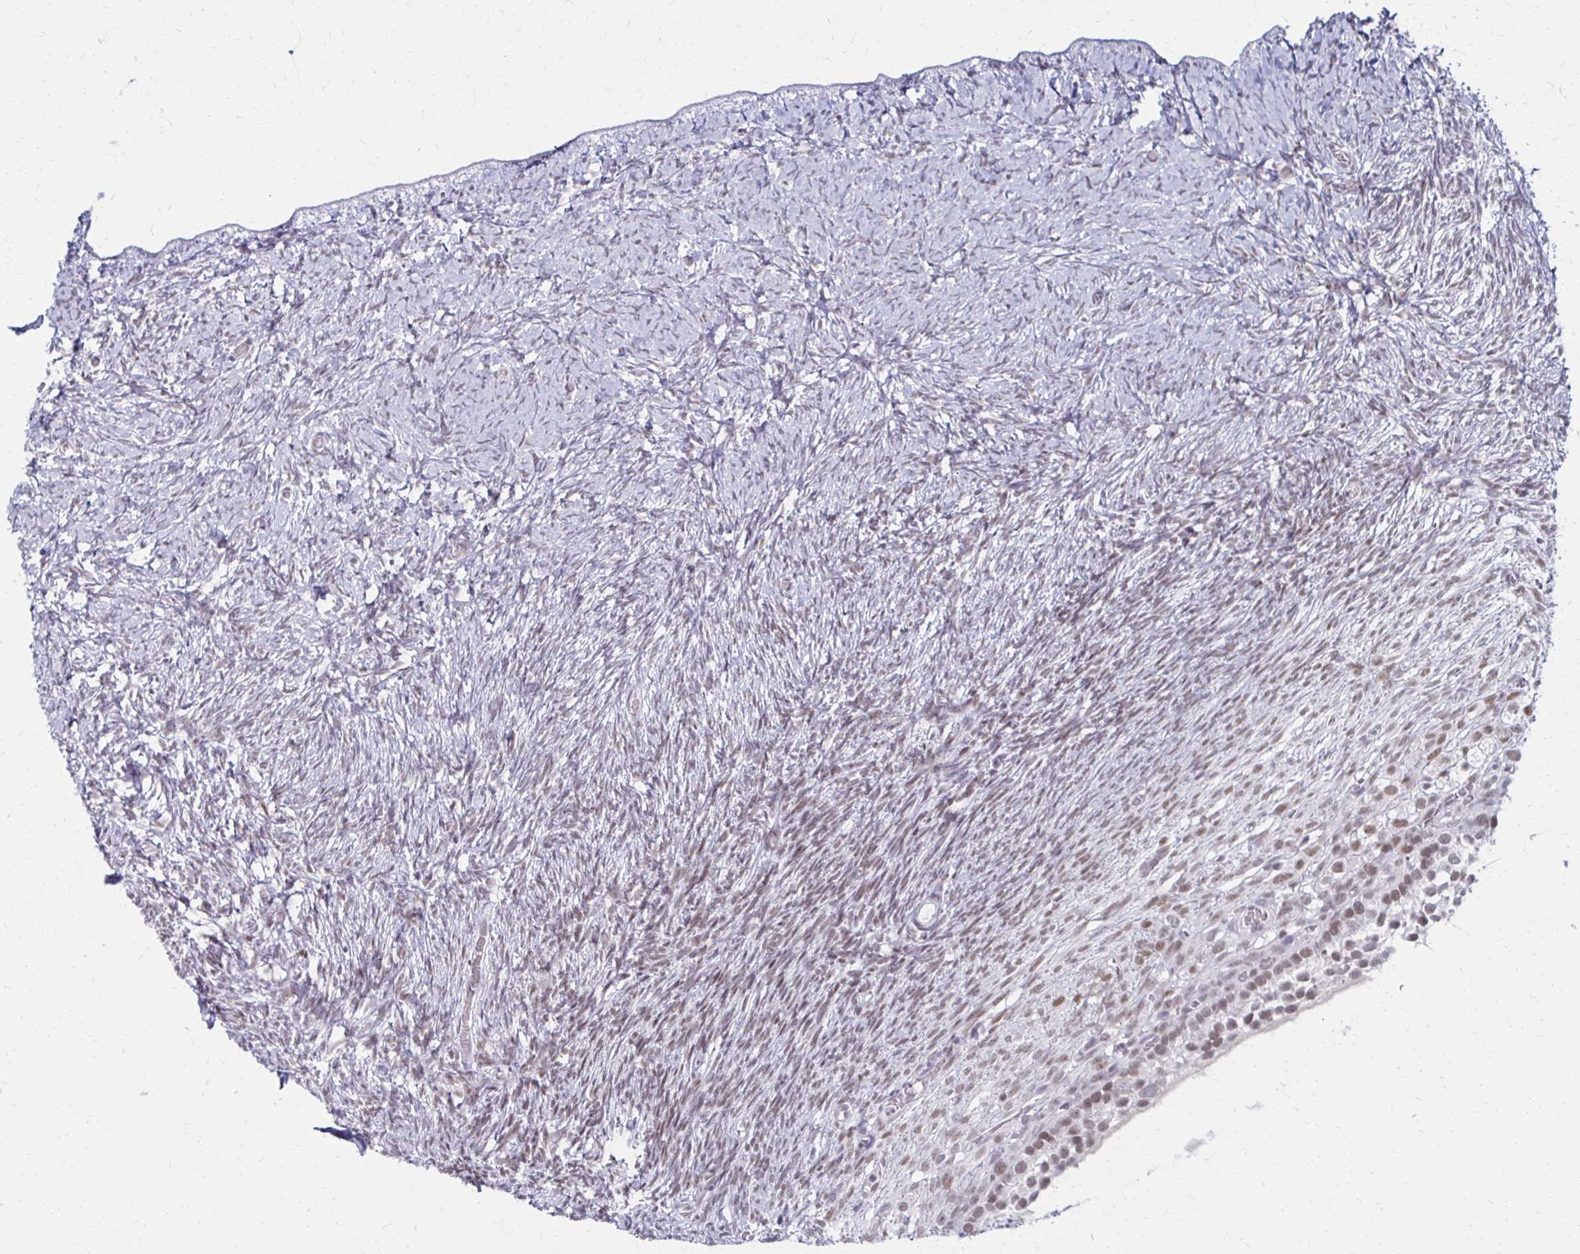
{"staining": {"intensity": "moderate", "quantity": ">75%", "location": "nuclear"}, "tissue": "ovary", "cell_type": "Follicle cells", "image_type": "normal", "snomed": [{"axis": "morphology", "description": "Normal tissue, NOS"}, {"axis": "topography", "description": "Ovary"}], "caption": "Approximately >75% of follicle cells in benign human ovary display moderate nuclear protein staining as visualized by brown immunohistochemical staining.", "gene": "IRF7", "patient": {"sex": "female", "age": 39}}